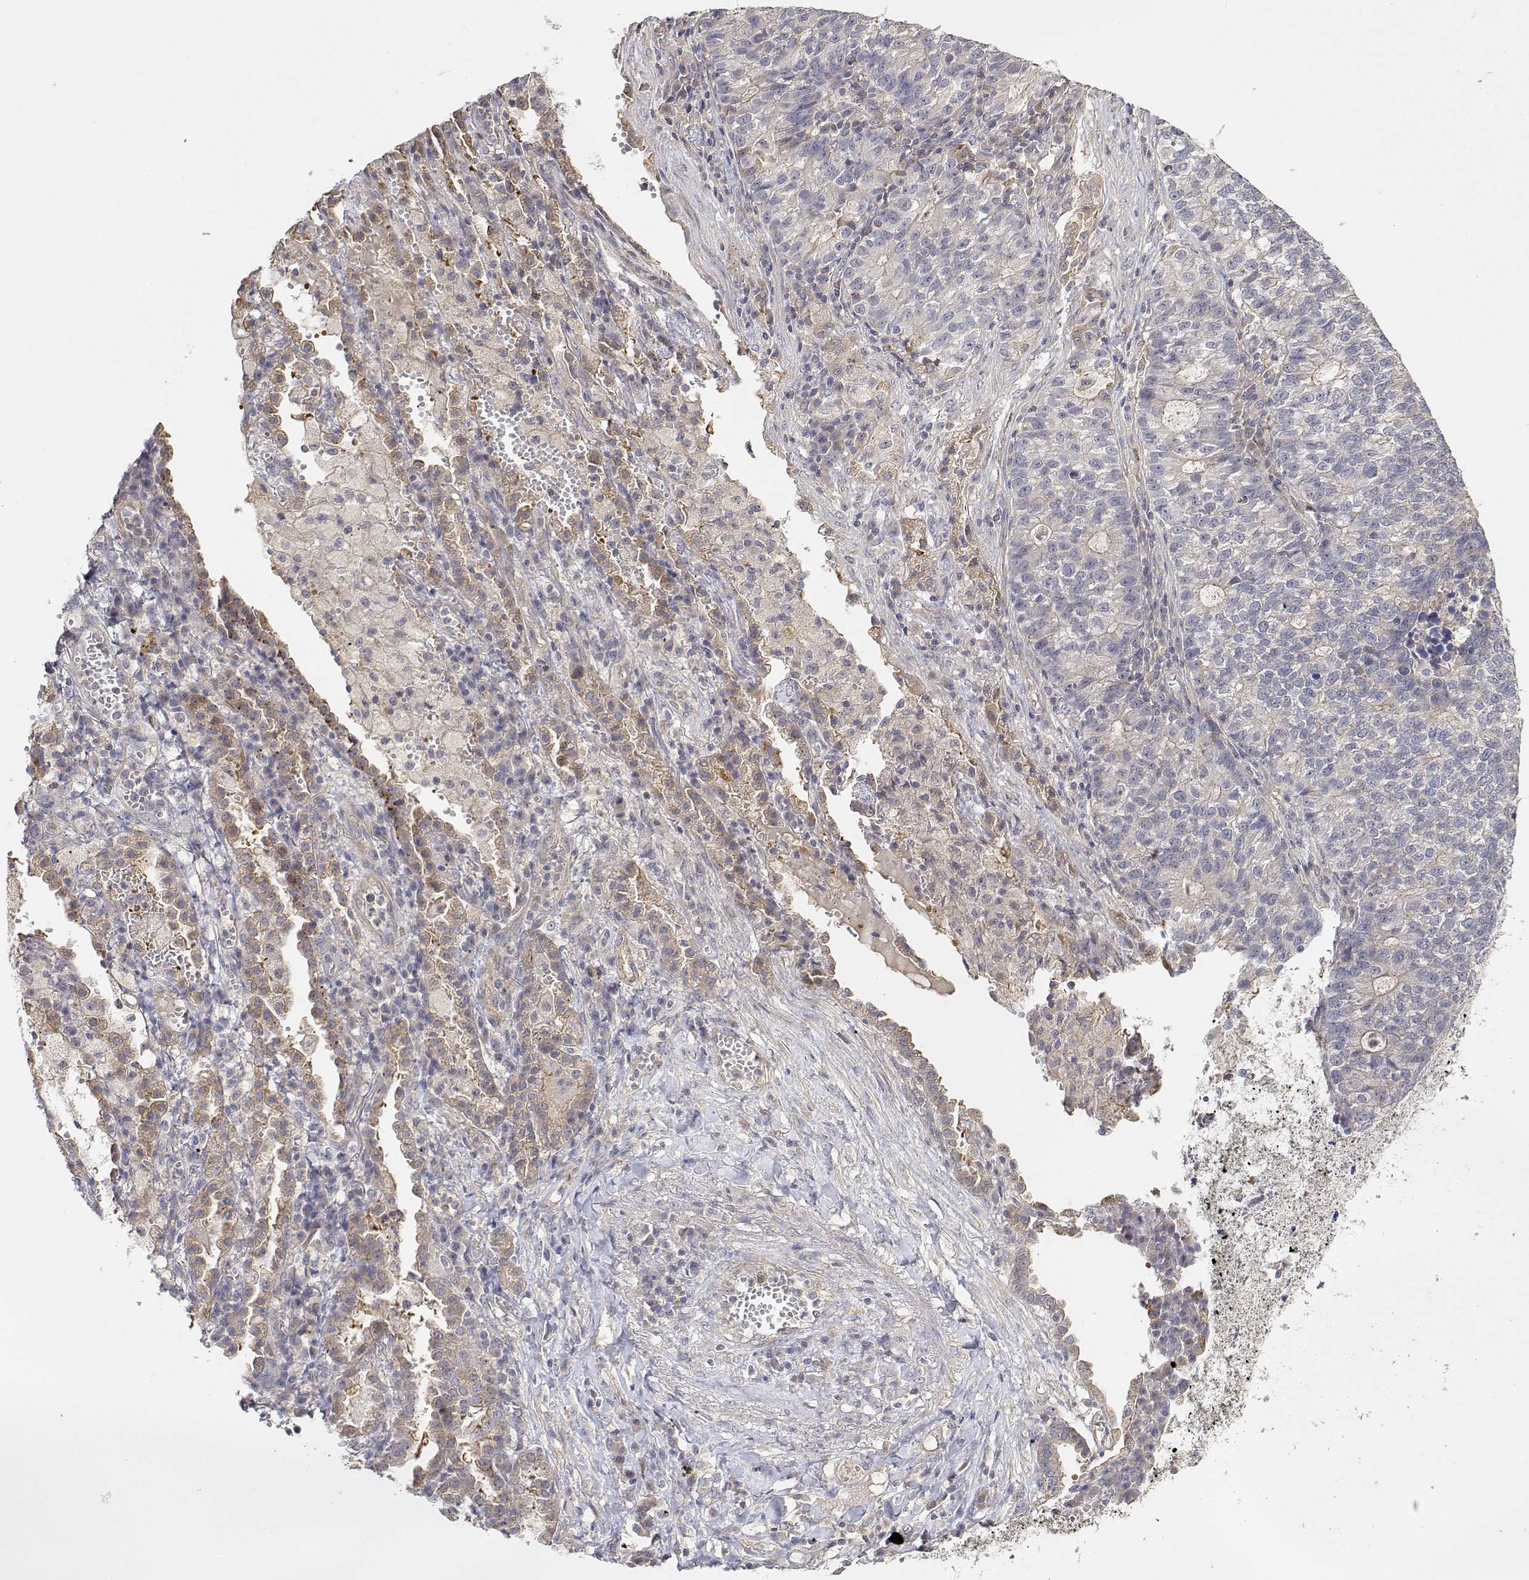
{"staining": {"intensity": "negative", "quantity": "none", "location": "none"}, "tissue": "lung cancer", "cell_type": "Tumor cells", "image_type": "cancer", "snomed": [{"axis": "morphology", "description": "Adenocarcinoma, NOS"}, {"axis": "topography", "description": "Lung"}], "caption": "Immunohistochemical staining of human lung cancer demonstrates no significant positivity in tumor cells.", "gene": "LONRF3", "patient": {"sex": "male", "age": 57}}